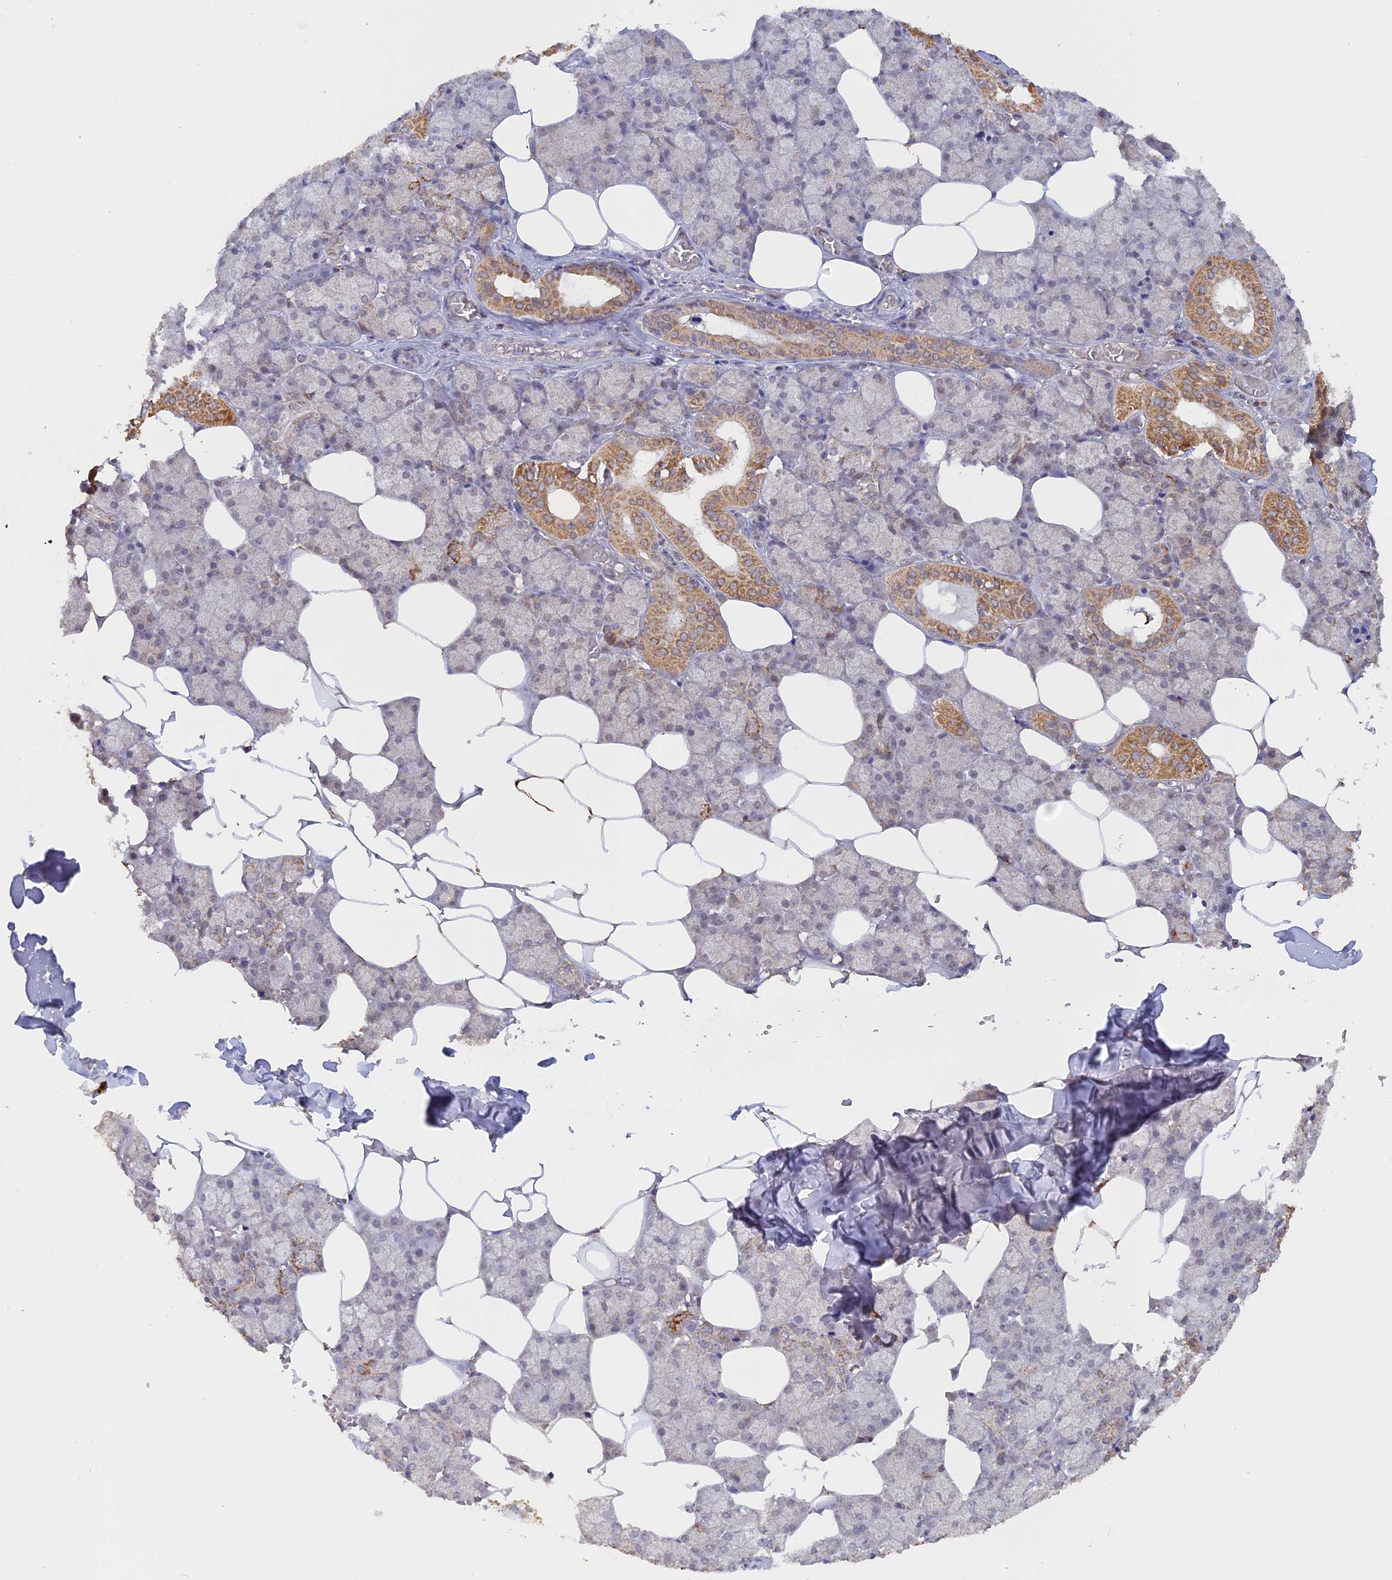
{"staining": {"intensity": "moderate", "quantity": "25%-75%", "location": "cytoplasmic/membranous"}, "tissue": "salivary gland", "cell_type": "Glandular cells", "image_type": "normal", "snomed": [{"axis": "morphology", "description": "Normal tissue, NOS"}, {"axis": "topography", "description": "Salivary gland"}], "caption": "Immunohistochemical staining of unremarkable salivary gland demonstrates medium levels of moderate cytoplasmic/membranous staining in about 25%-75% of glandular cells.", "gene": "FAM210B", "patient": {"sex": "male", "age": 62}}